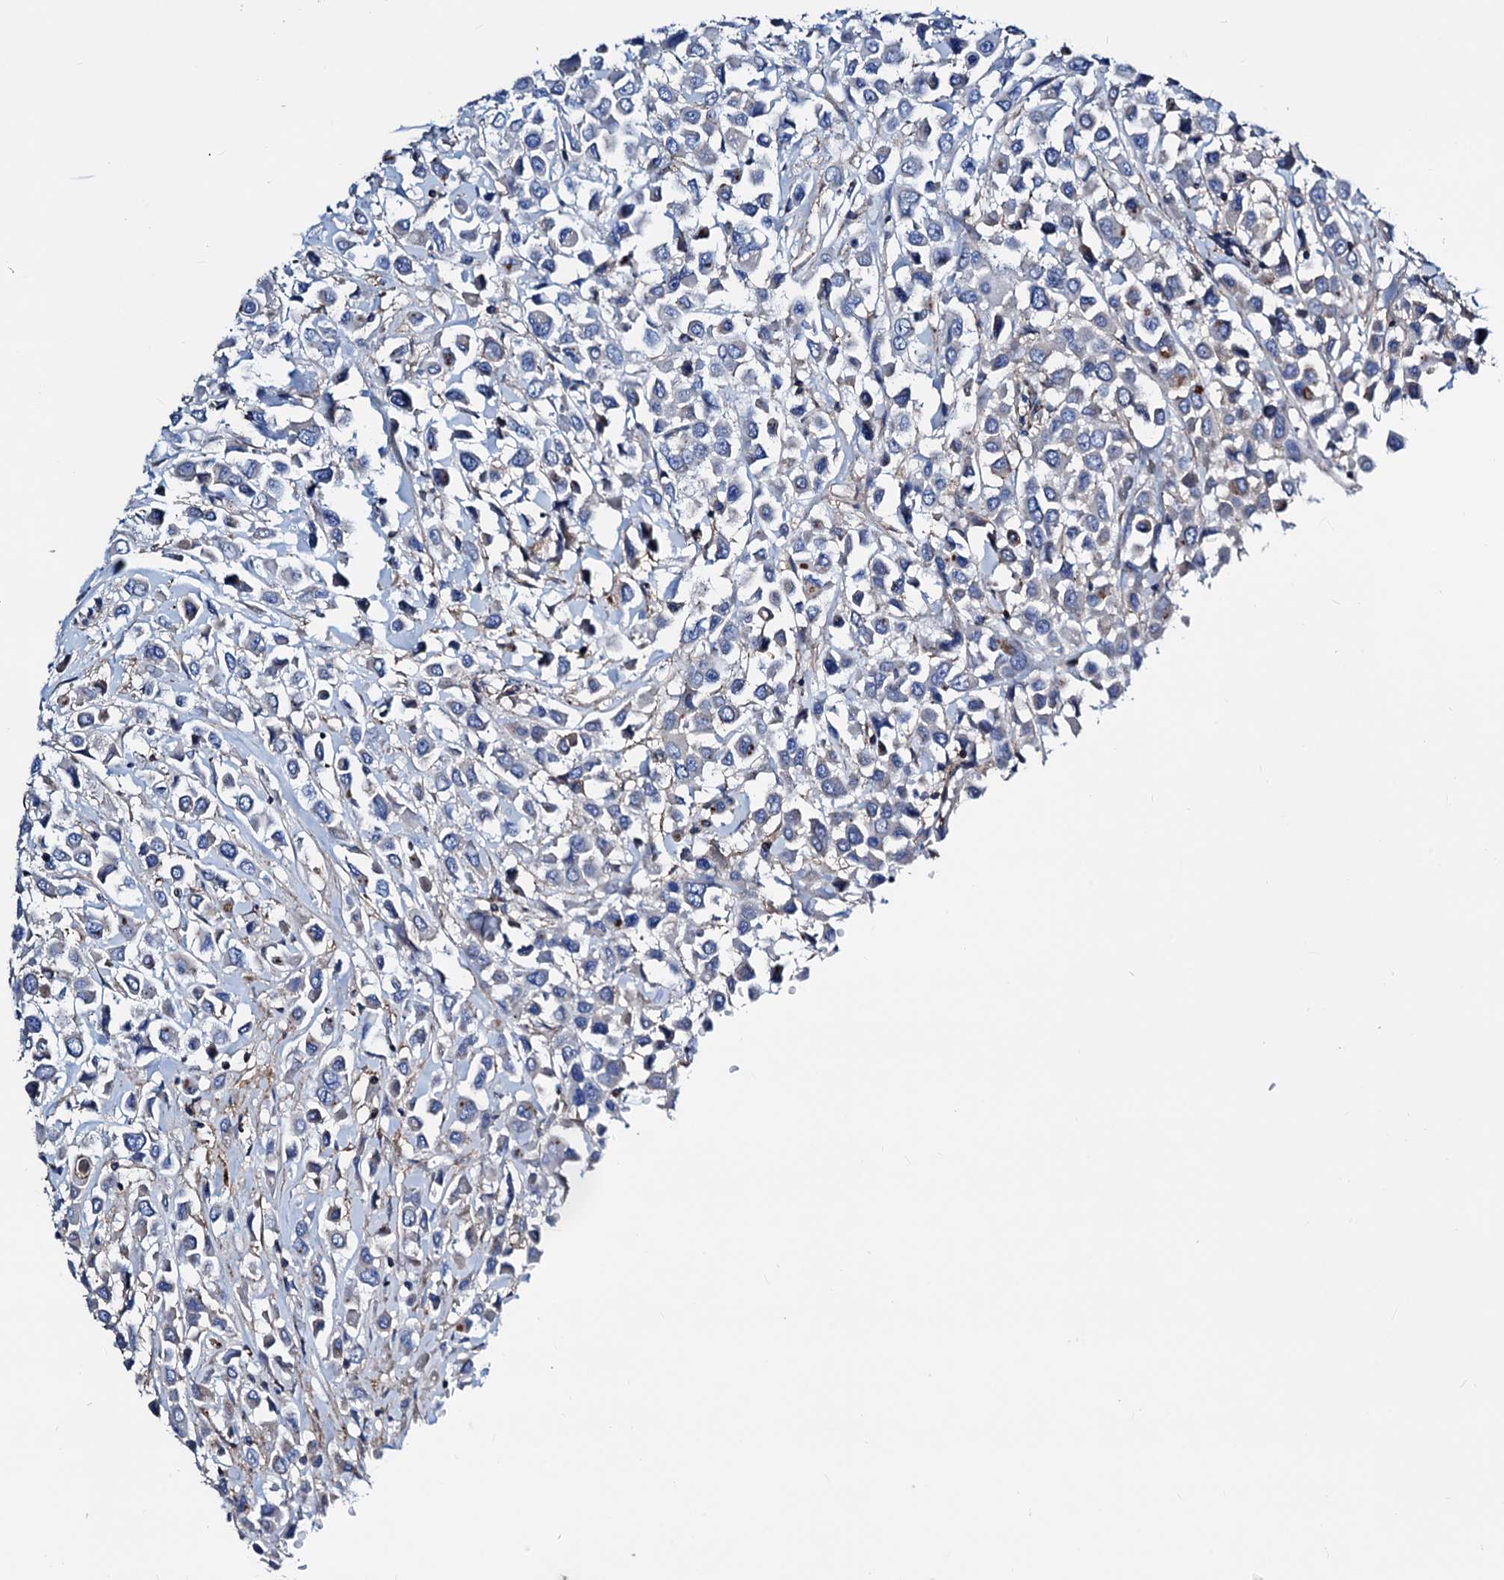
{"staining": {"intensity": "negative", "quantity": "none", "location": "none"}, "tissue": "breast cancer", "cell_type": "Tumor cells", "image_type": "cancer", "snomed": [{"axis": "morphology", "description": "Duct carcinoma"}, {"axis": "topography", "description": "Breast"}], "caption": "This is an immunohistochemistry (IHC) photomicrograph of human breast cancer. There is no expression in tumor cells.", "gene": "GCOM1", "patient": {"sex": "female", "age": 61}}